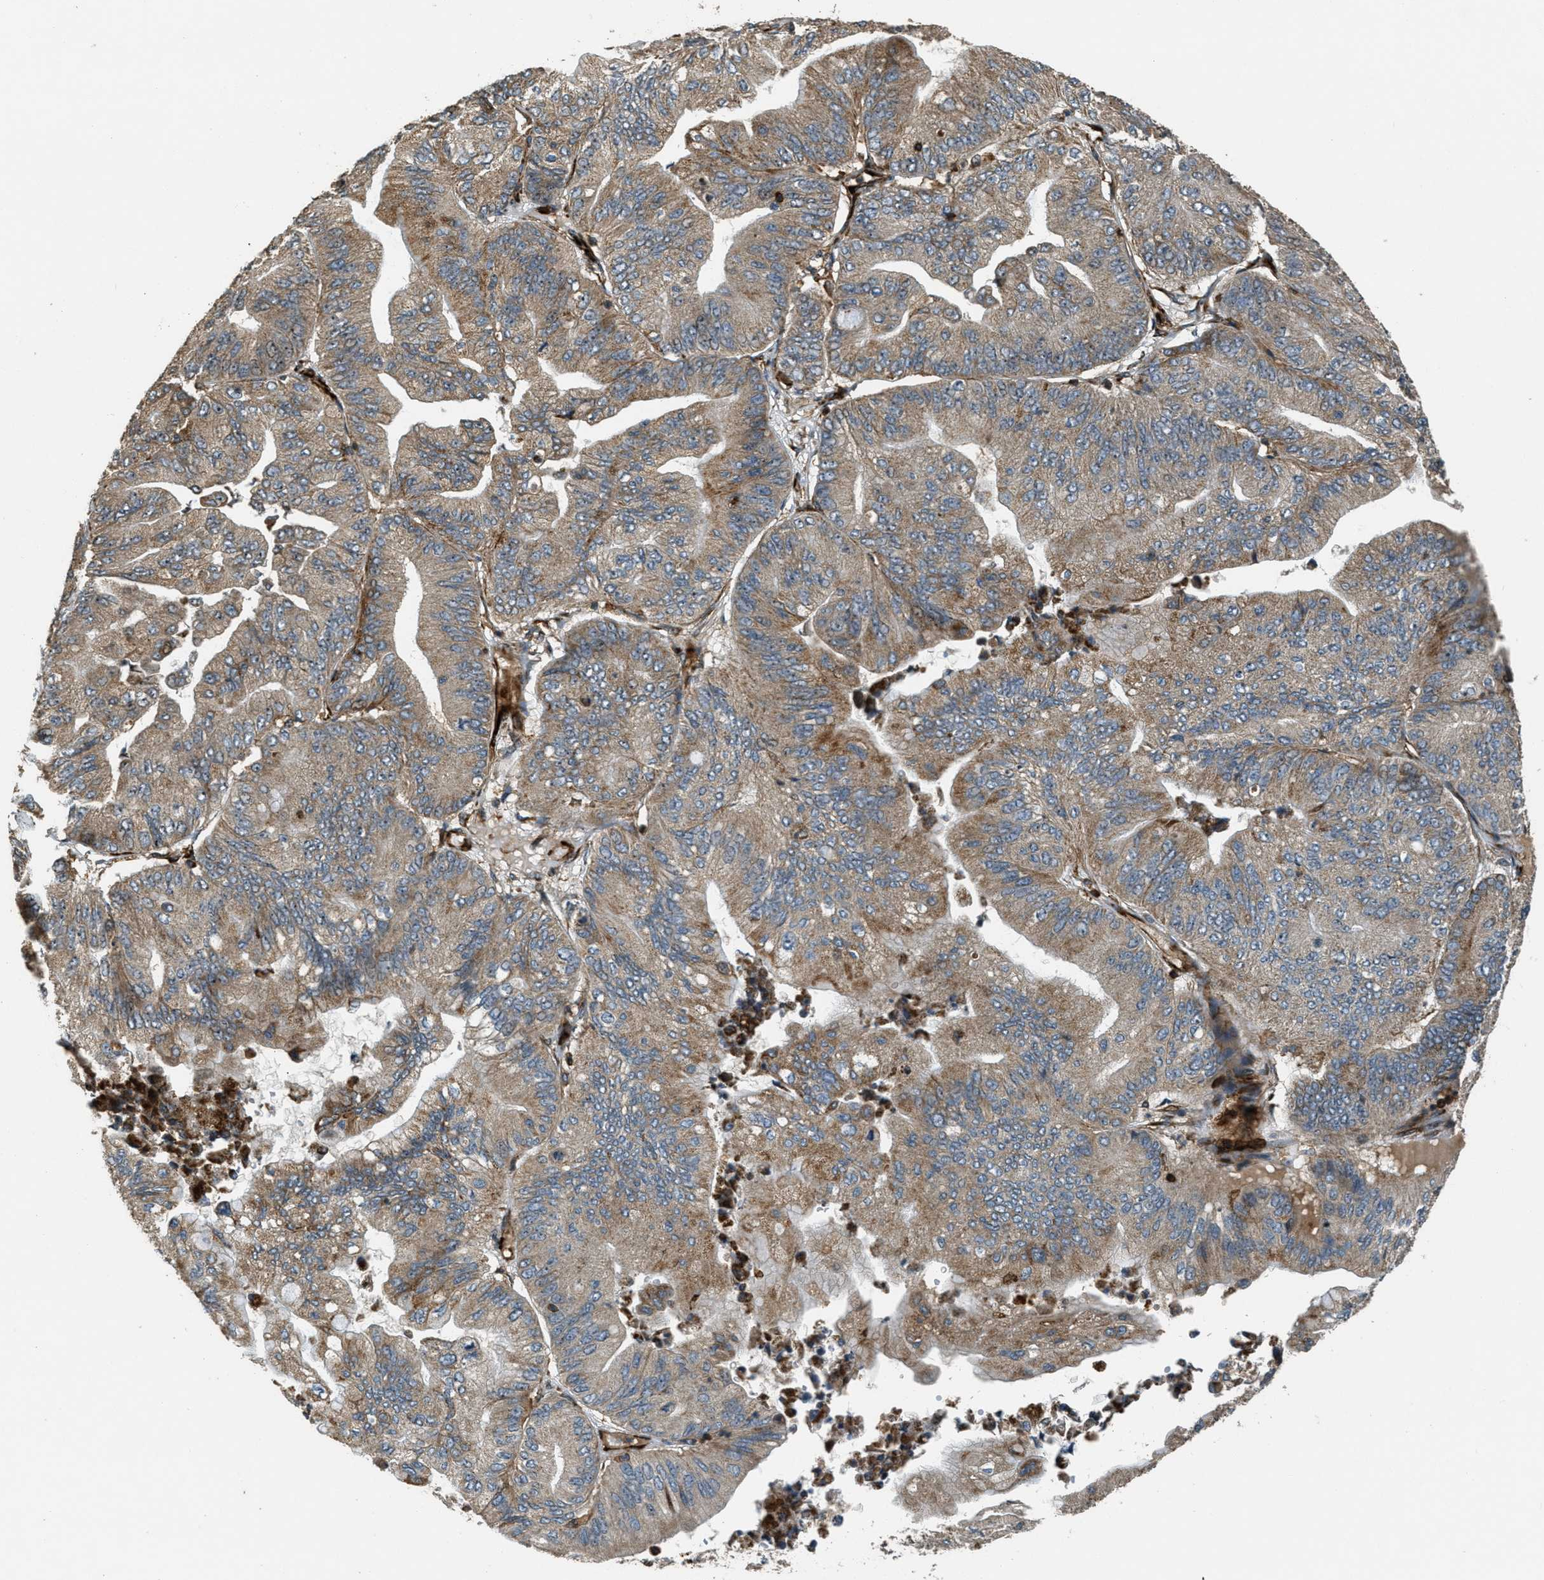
{"staining": {"intensity": "moderate", "quantity": ">75%", "location": "cytoplasmic/membranous,nuclear"}, "tissue": "ovarian cancer", "cell_type": "Tumor cells", "image_type": "cancer", "snomed": [{"axis": "morphology", "description": "Cystadenocarcinoma, mucinous, NOS"}, {"axis": "topography", "description": "Ovary"}], "caption": "Protein expression analysis of human ovarian cancer (mucinous cystadenocarcinoma) reveals moderate cytoplasmic/membranous and nuclear positivity in about >75% of tumor cells.", "gene": "LRP12", "patient": {"sex": "female", "age": 61}}